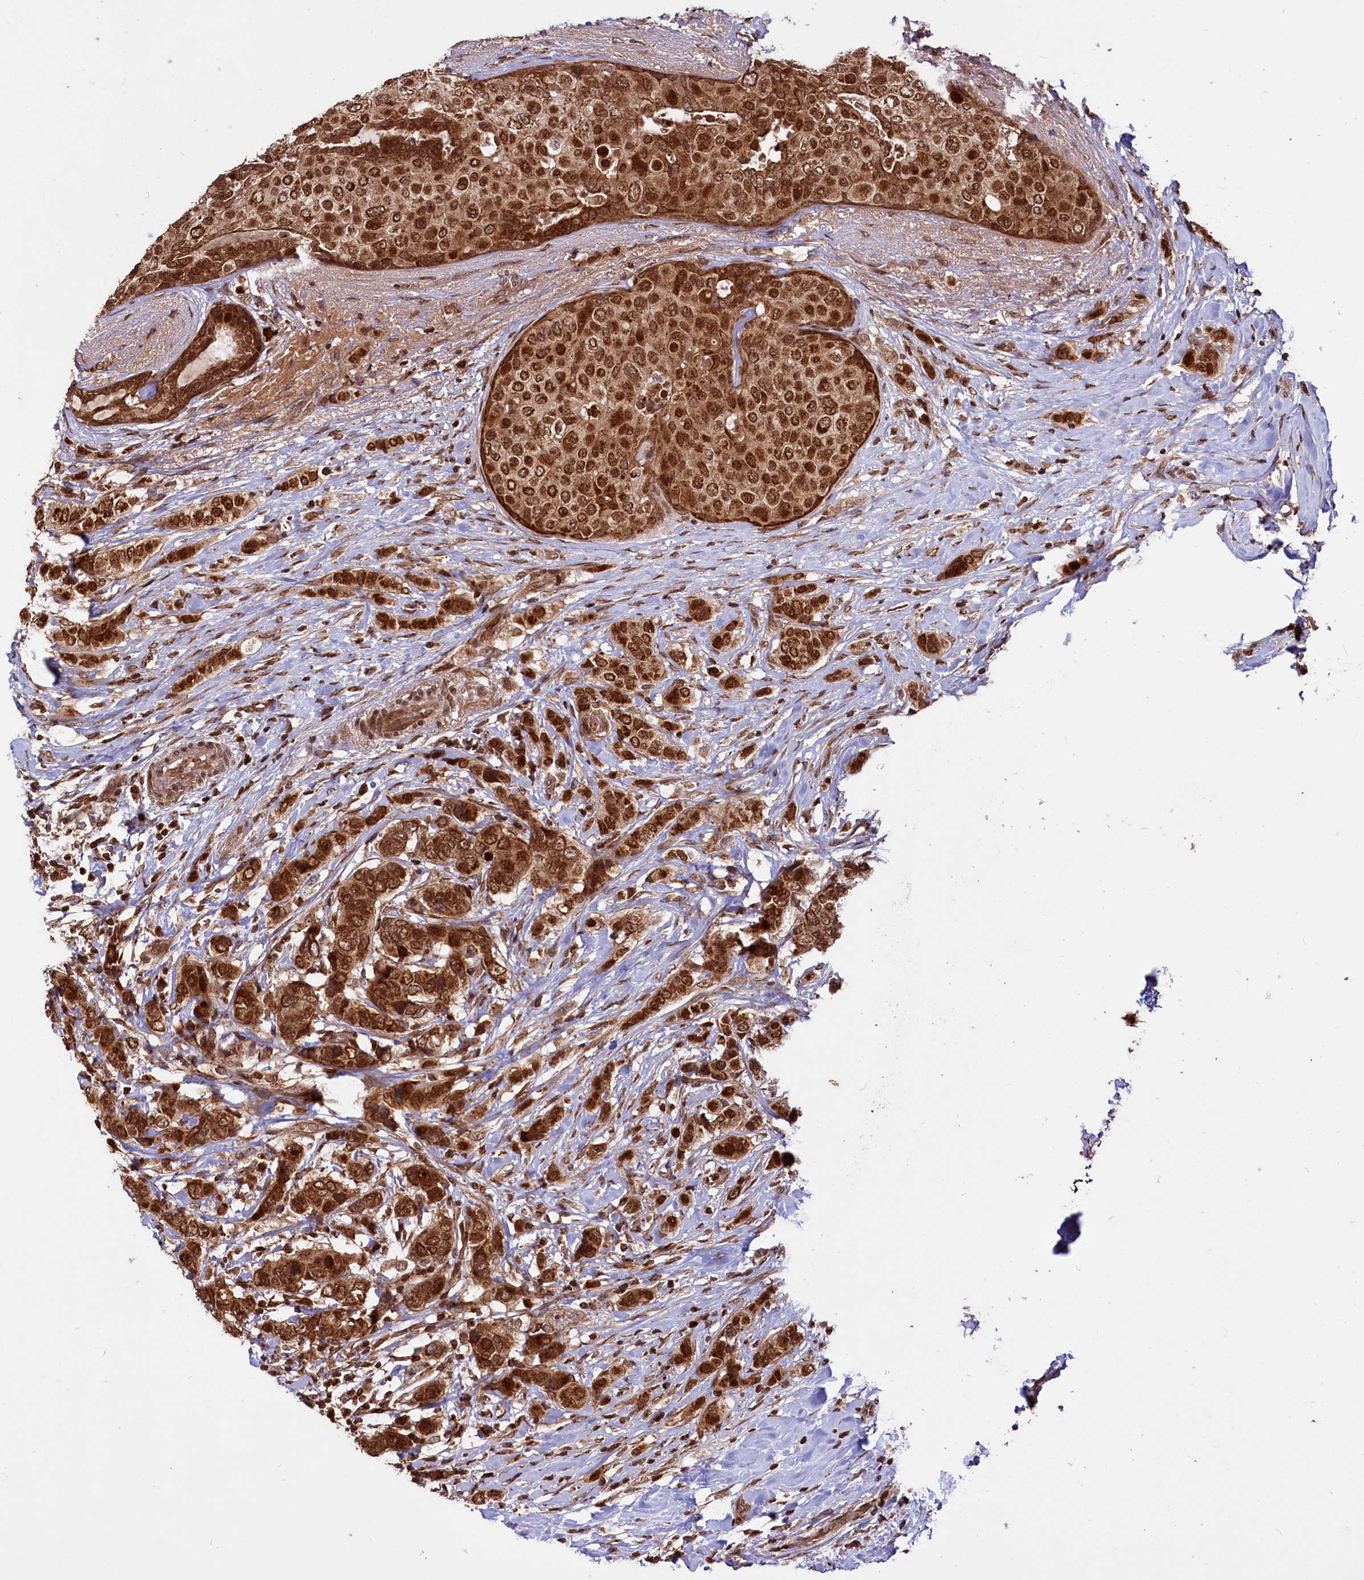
{"staining": {"intensity": "strong", "quantity": ">75%", "location": "cytoplasmic/membranous,nuclear"}, "tissue": "breast cancer", "cell_type": "Tumor cells", "image_type": "cancer", "snomed": [{"axis": "morphology", "description": "Lobular carcinoma"}, {"axis": "topography", "description": "Breast"}], "caption": "IHC (DAB (3,3'-diaminobenzidine)) staining of human breast cancer reveals strong cytoplasmic/membranous and nuclear protein staining in approximately >75% of tumor cells.", "gene": "PHC3", "patient": {"sex": "female", "age": 51}}